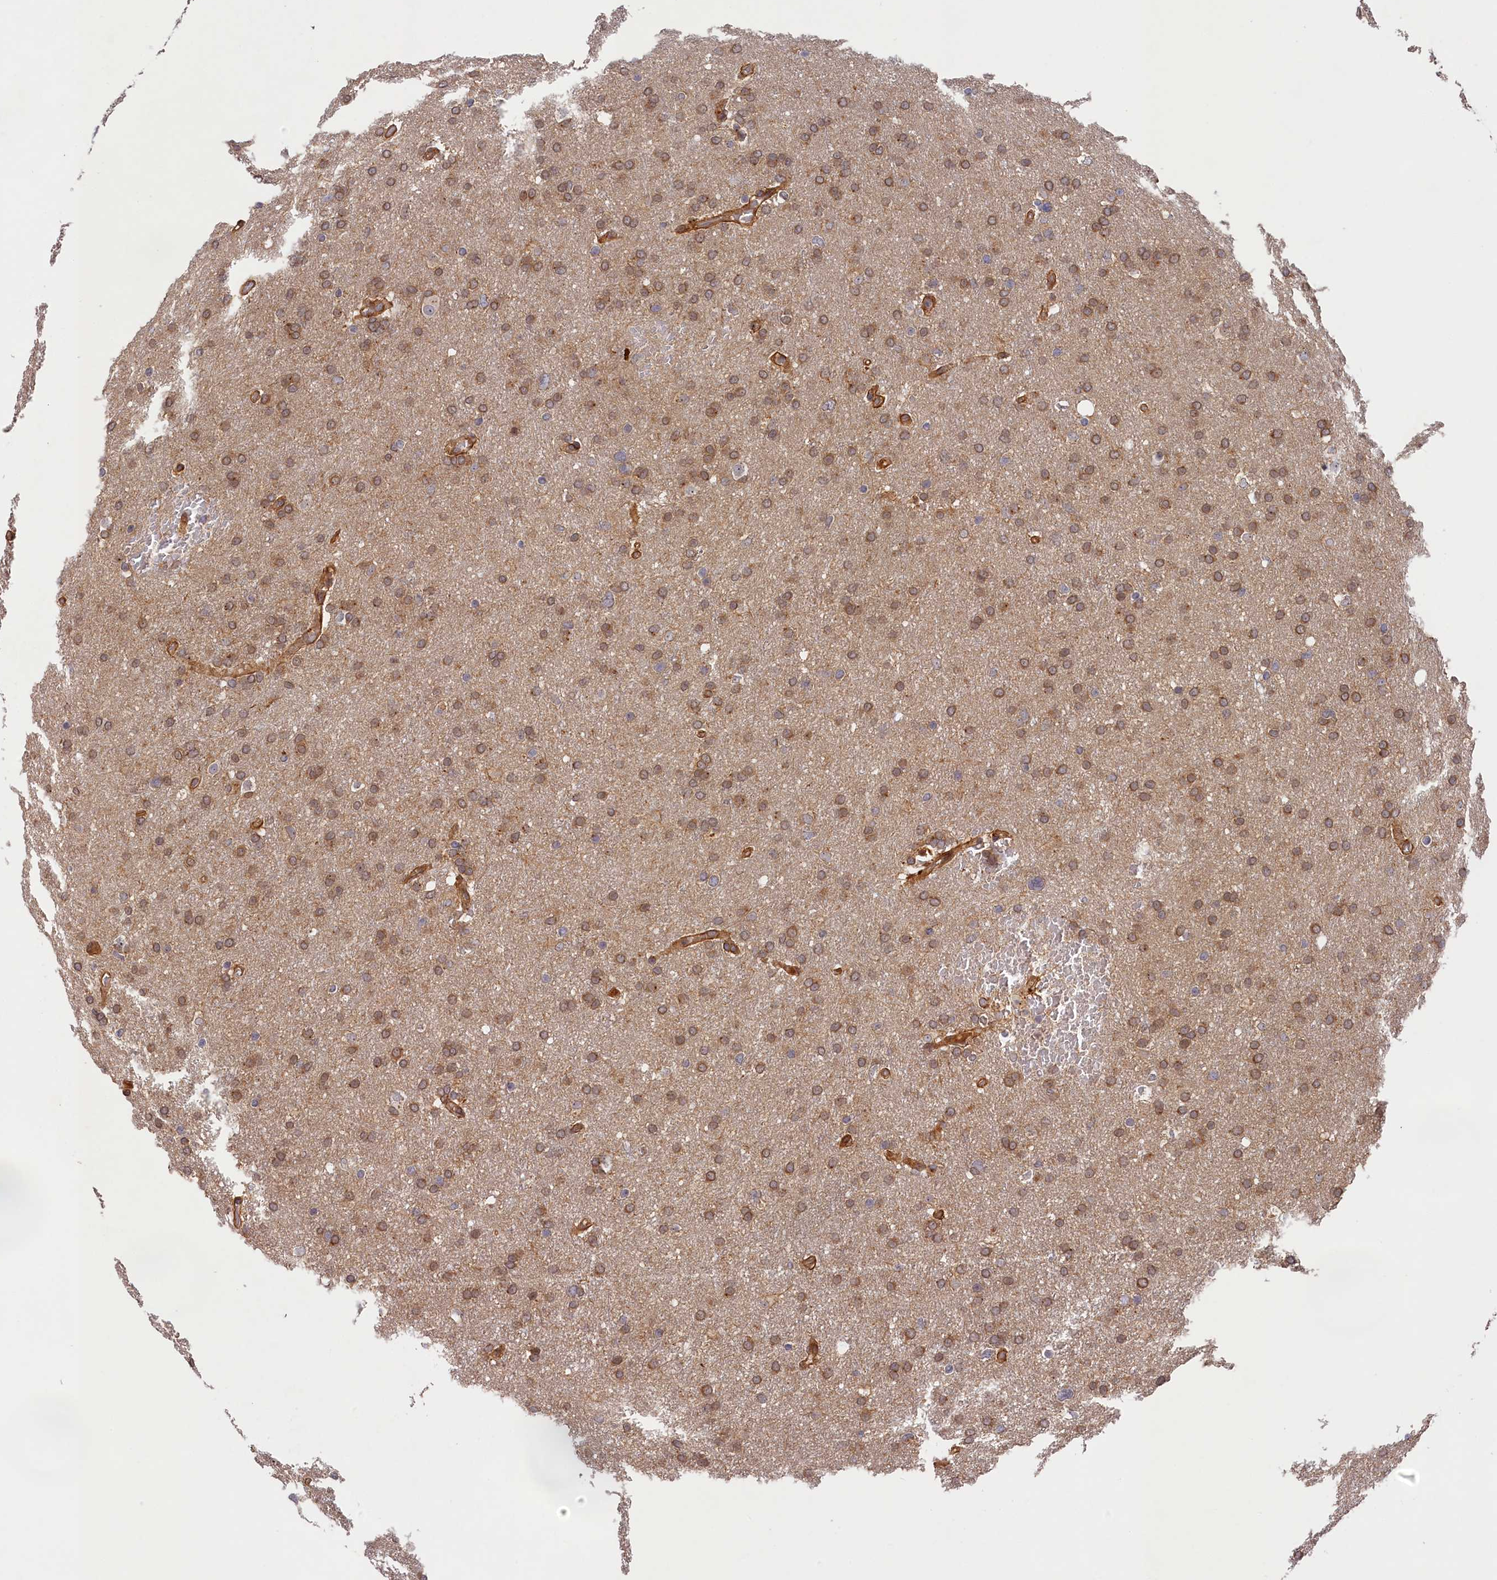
{"staining": {"intensity": "moderate", "quantity": ">75%", "location": "cytoplasmic/membranous"}, "tissue": "glioma", "cell_type": "Tumor cells", "image_type": "cancer", "snomed": [{"axis": "morphology", "description": "Glioma, malignant, High grade"}, {"axis": "topography", "description": "Cerebral cortex"}], "caption": "Brown immunohistochemical staining in human glioma exhibits moderate cytoplasmic/membranous expression in approximately >75% of tumor cells.", "gene": "CEP44", "patient": {"sex": "female", "age": 36}}